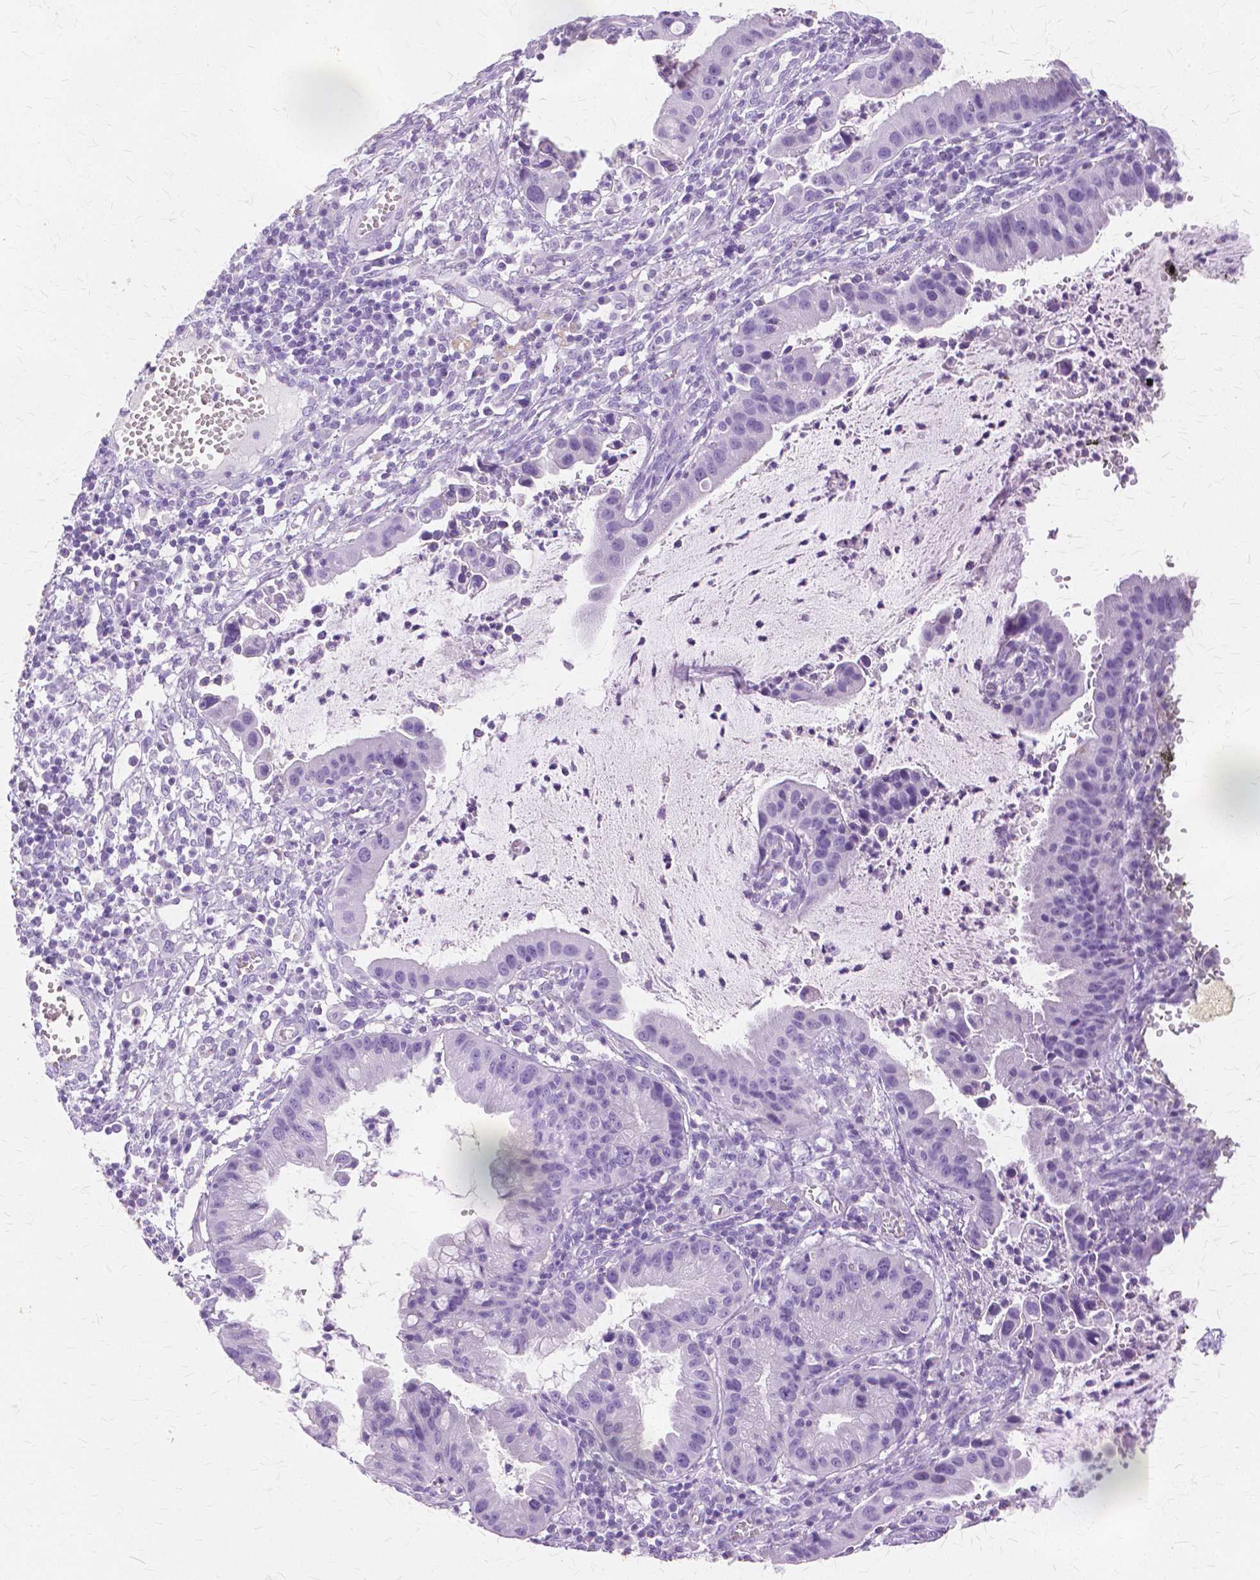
{"staining": {"intensity": "negative", "quantity": "none", "location": "none"}, "tissue": "cervical cancer", "cell_type": "Tumor cells", "image_type": "cancer", "snomed": [{"axis": "morphology", "description": "Adenocarcinoma, NOS"}, {"axis": "topography", "description": "Cervix"}], "caption": "Human cervical cancer (adenocarcinoma) stained for a protein using IHC reveals no expression in tumor cells.", "gene": "TGM1", "patient": {"sex": "female", "age": 34}}